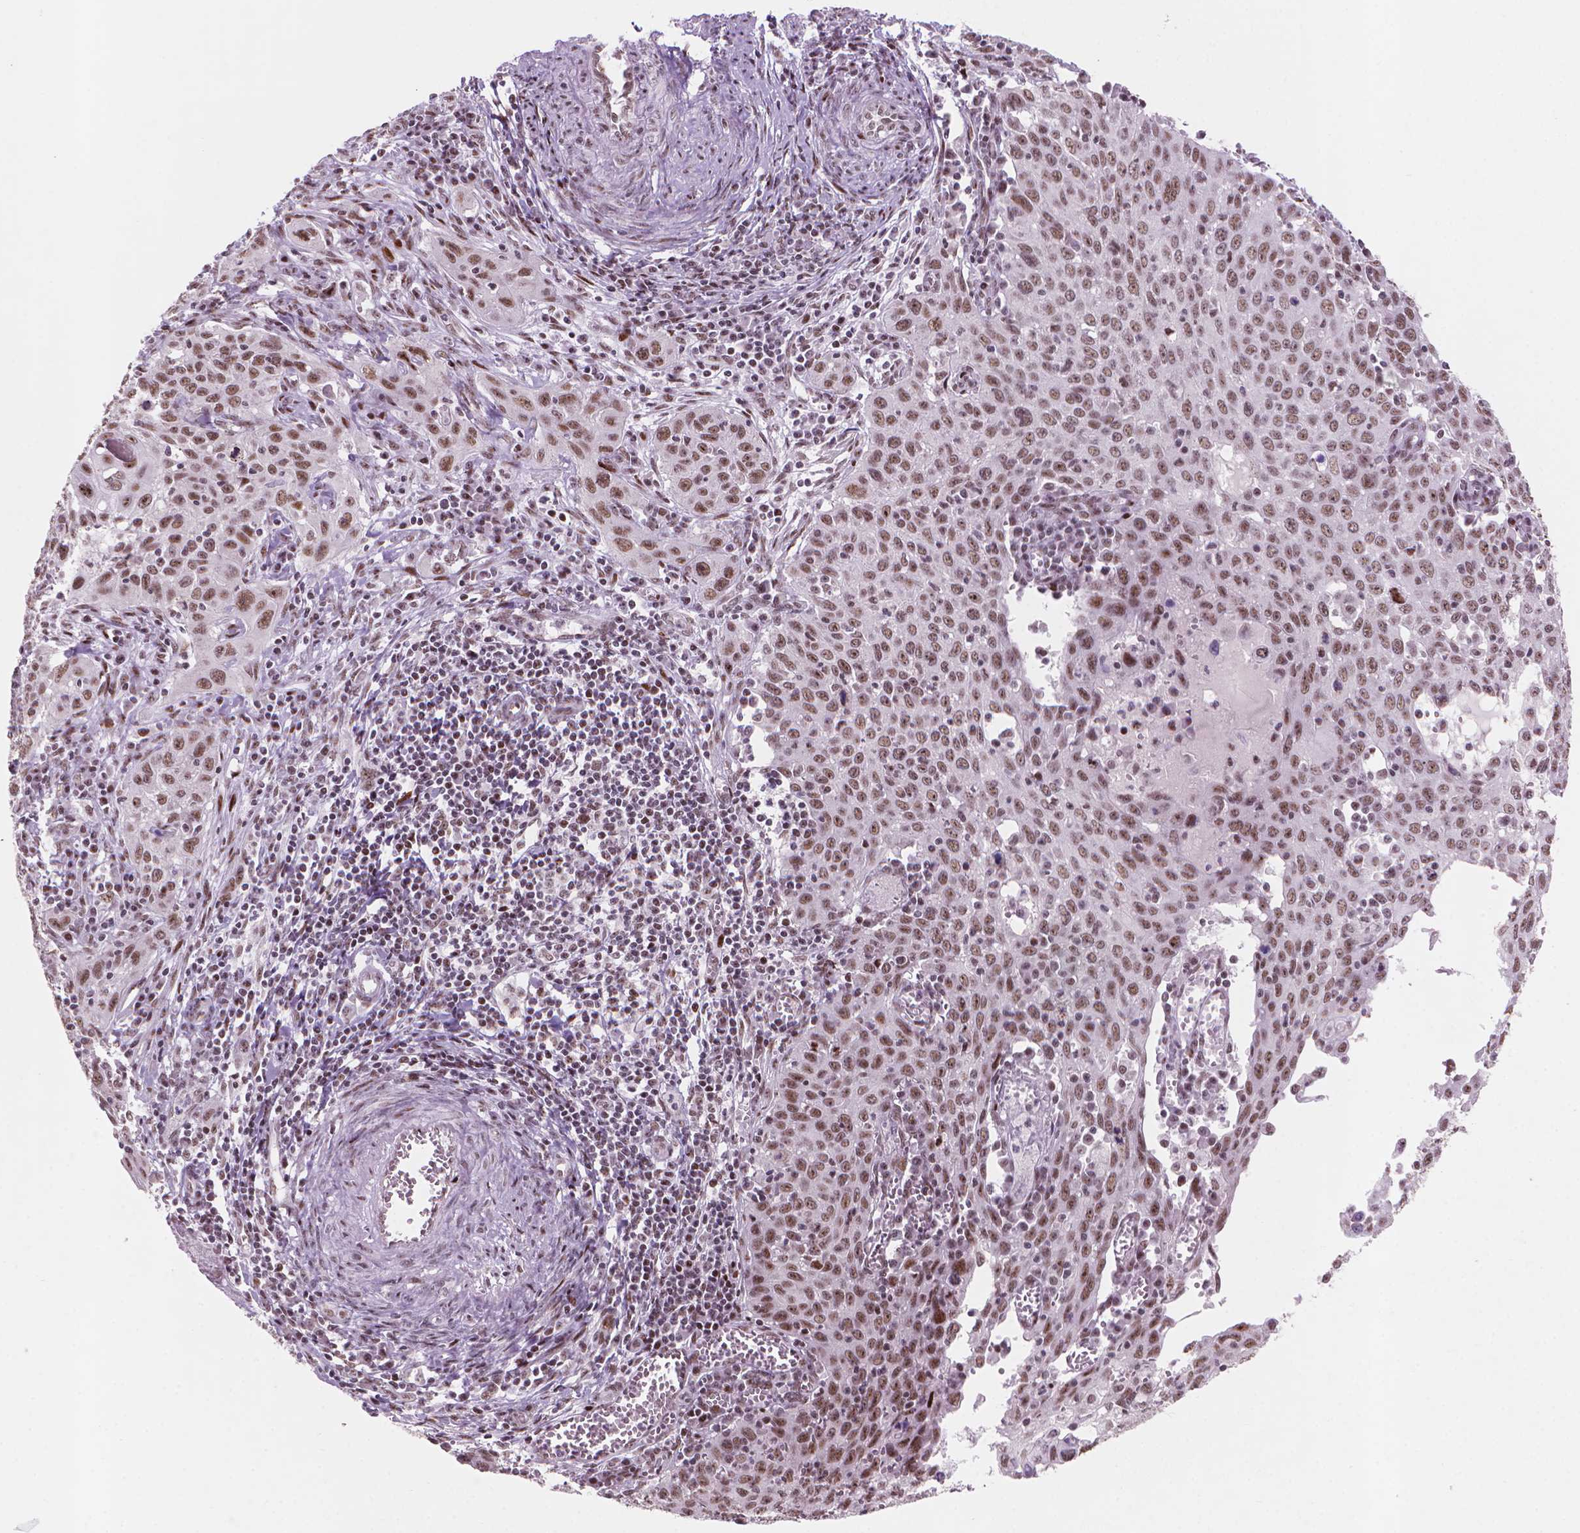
{"staining": {"intensity": "moderate", "quantity": ">75%", "location": "nuclear"}, "tissue": "cervical cancer", "cell_type": "Tumor cells", "image_type": "cancer", "snomed": [{"axis": "morphology", "description": "Squamous cell carcinoma, NOS"}, {"axis": "topography", "description": "Cervix"}], "caption": "IHC histopathology image of neoplastic tissue: cervical cancer stained using immunohistochemistry (IHC) demonstrates medium levels of moderate protein expression localized specifically in the nuclear of tumor cells, appearing as a nuclear brown color.", "gene": "HES7", "patient": {"sex": "female", "age": 38}}